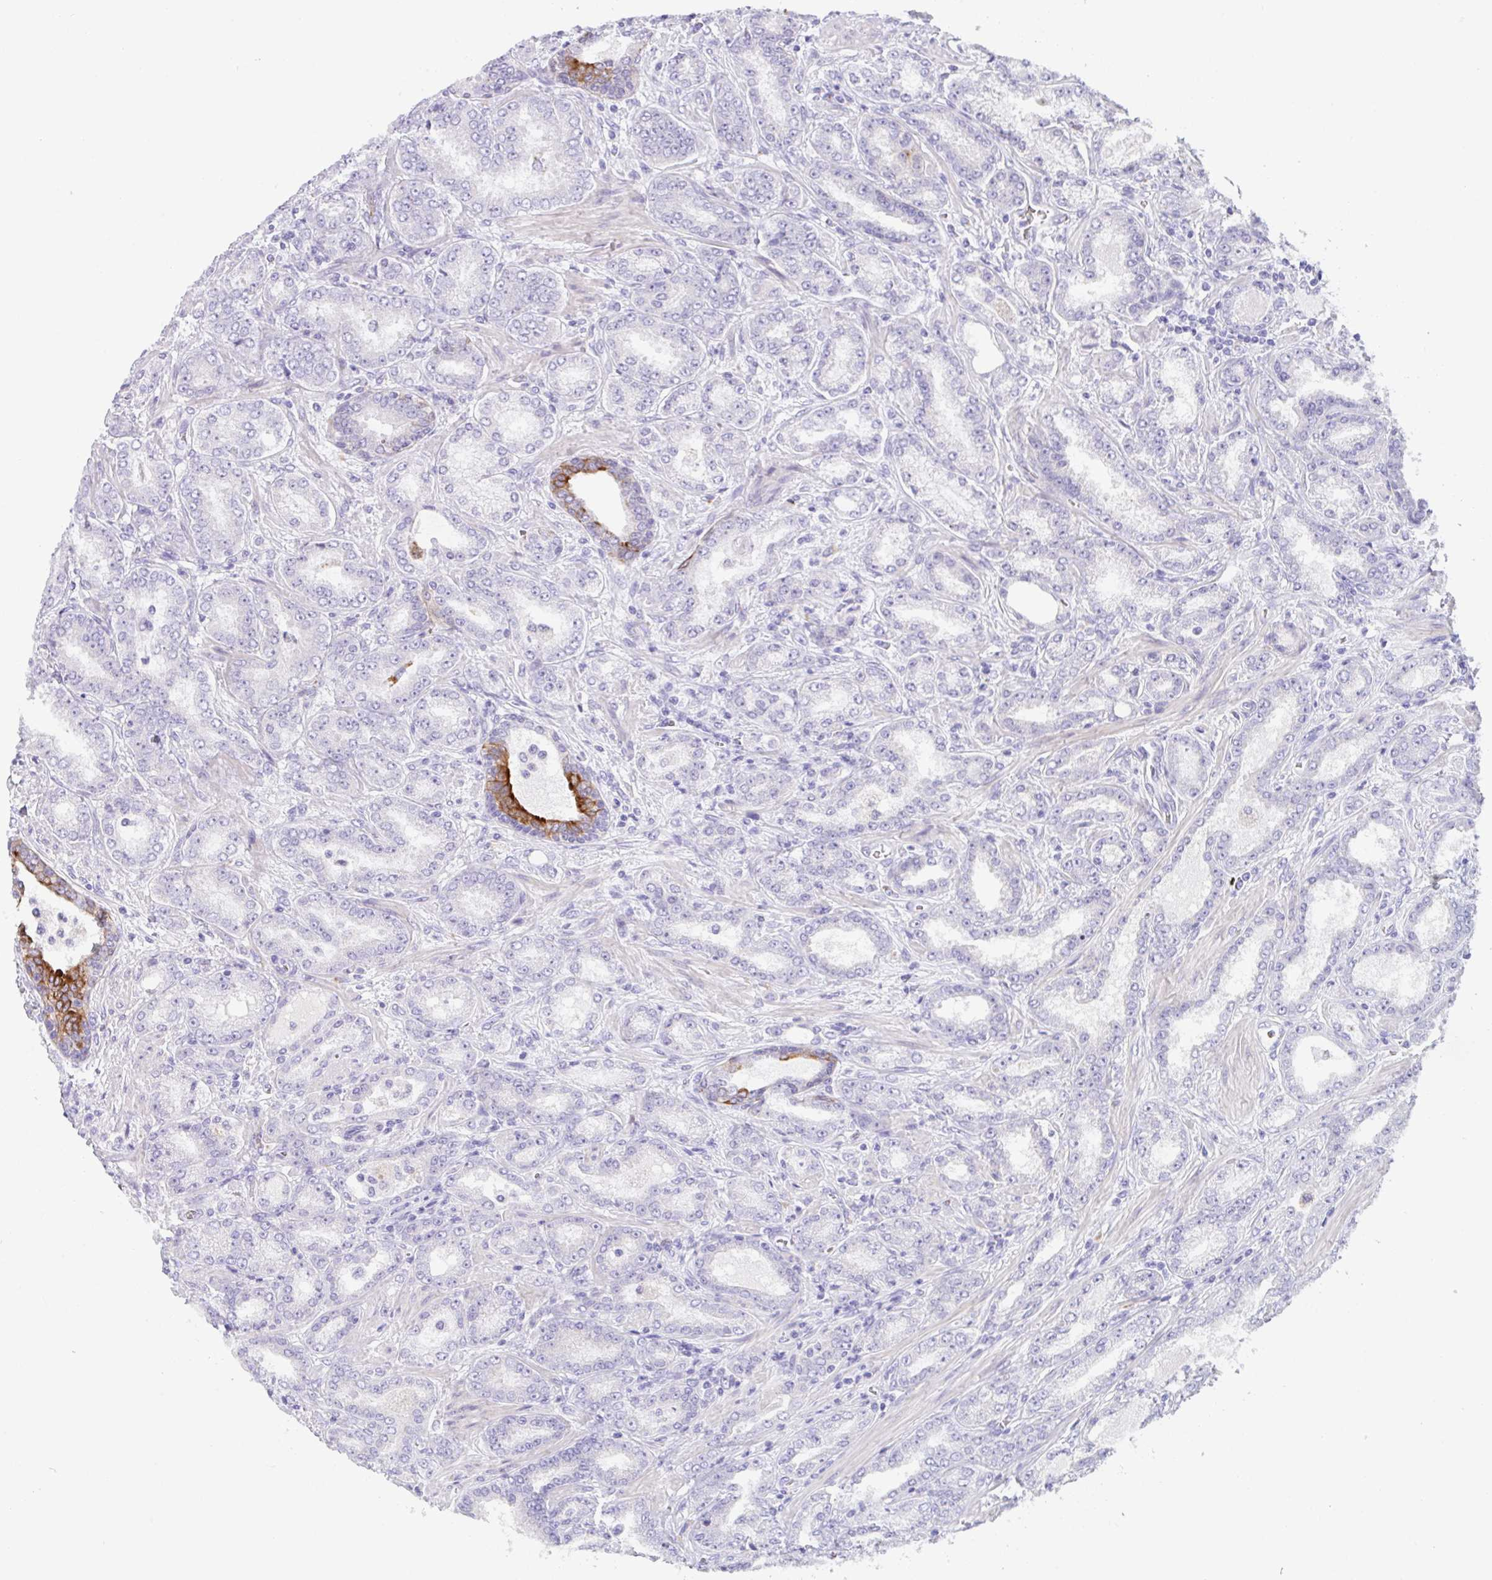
{"staining": {"intensity": "negative", "quantity": "none", "location": "none"}, "tissue": "prostate cancer", "cell_type": "Tumor cells", "image_type": "cancer", "snomed": [{"axis": "morphology", "description": "Adenocarcinoma, High grade"}, {"axis": "topography", "description": "Prostate"}], "caption": "DAB (3,3'-diaminobenzidine) immunohistochemical staining of prostate adenocarcinoma (high-grade) exhibits no significant staining in tumor cells.", "gene": "TRAF4", "patient": {"sex": "male", "age": 72}}